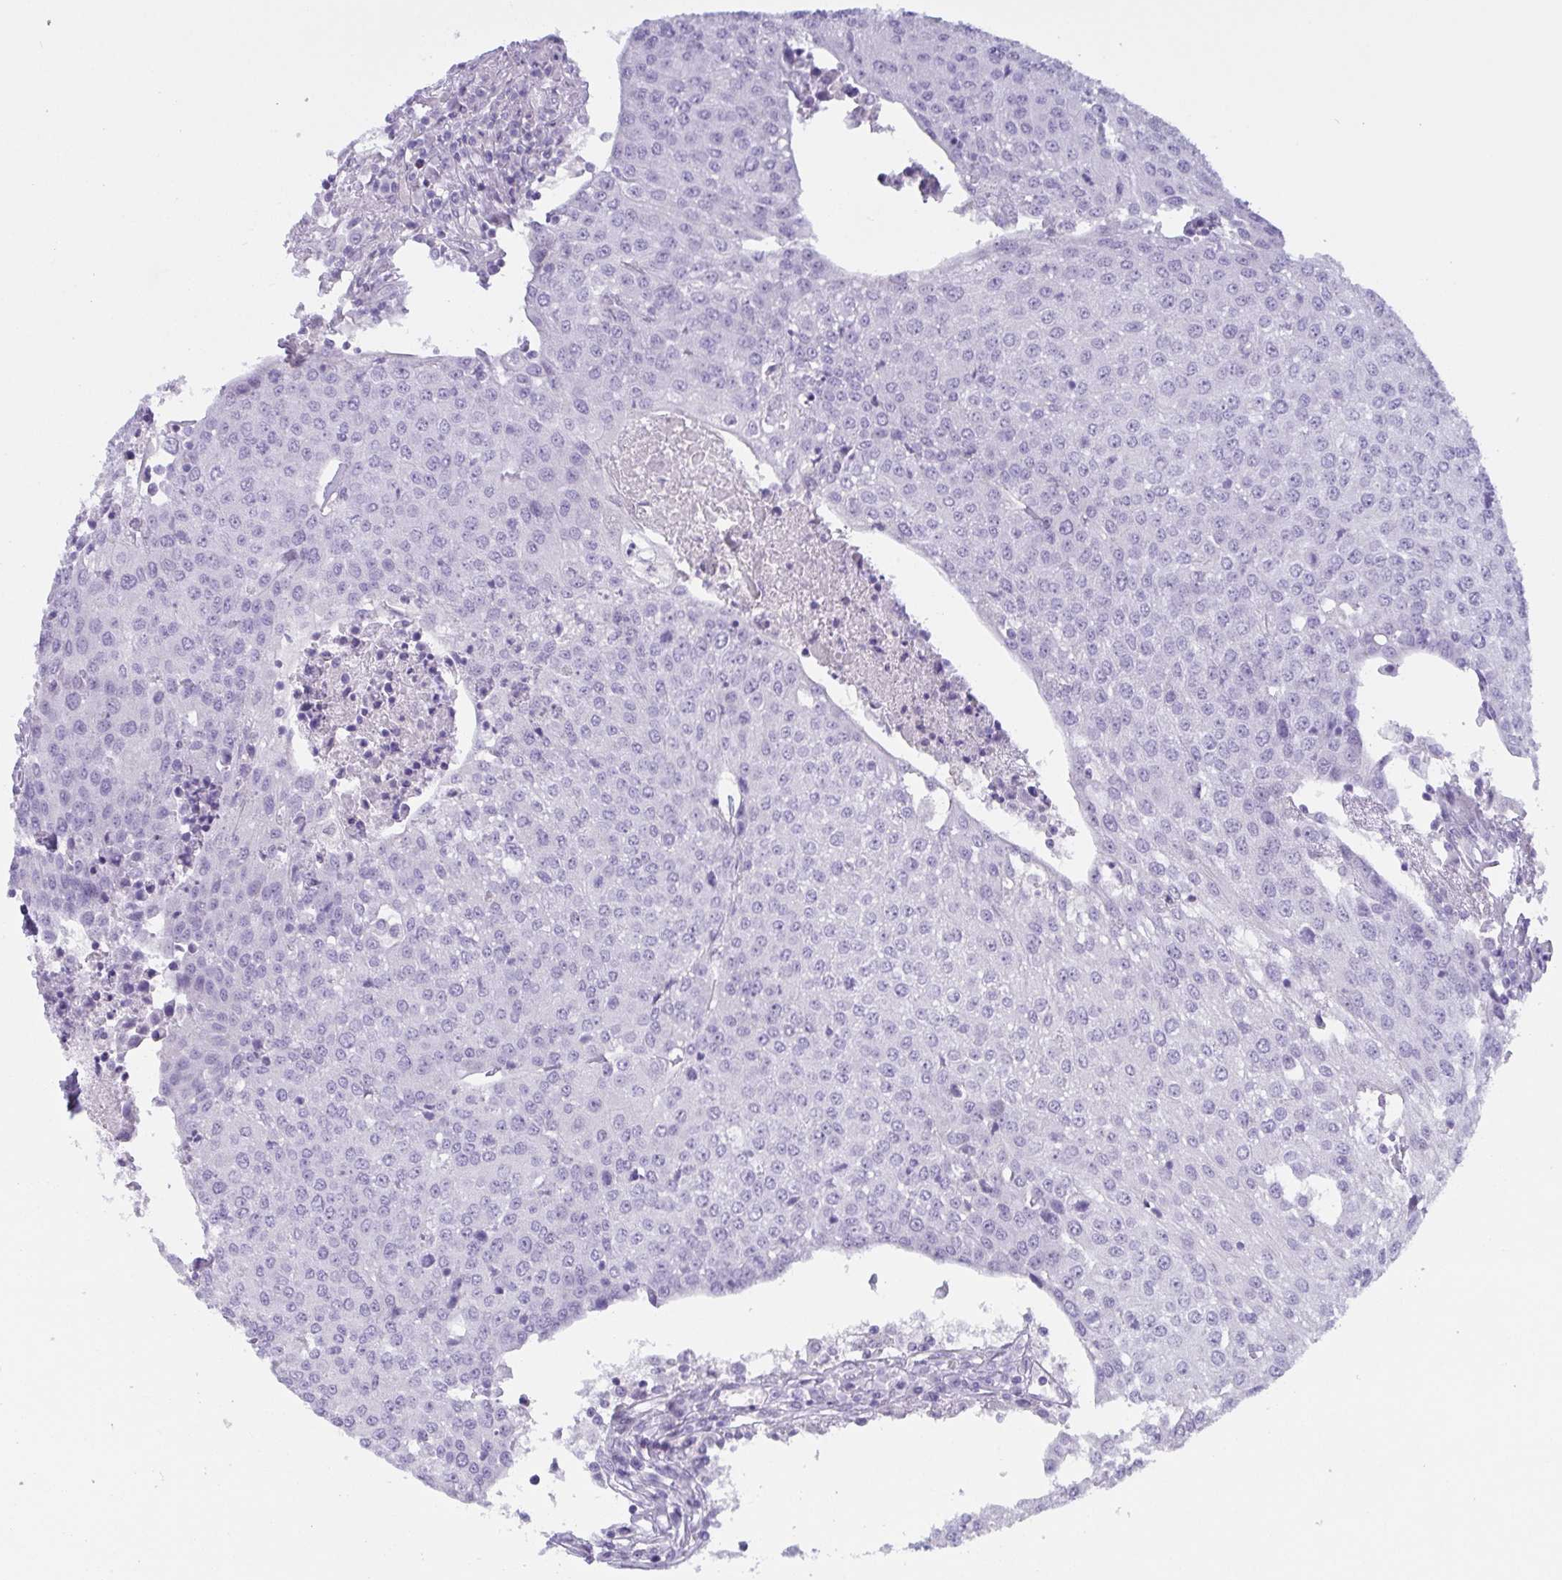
{"staining": {"intensity": "negative", "quantity": "none", "location": "none"}, "tissue": "urothelial cancer", "cell_type": "Tumor cells", "image_type": "cancer", "snomed": [{"axis": "morphology", "description": "Urothelial carcinoma, High grade"}, {"axis": "topography", "description": "Urinary bladder"}], "caption": "Urothelial cancer stained for a protein using IHC reveals no positivity tumor cells.", "gene": "OR5P3", "patient": {"sex": "female", "age": 85}}